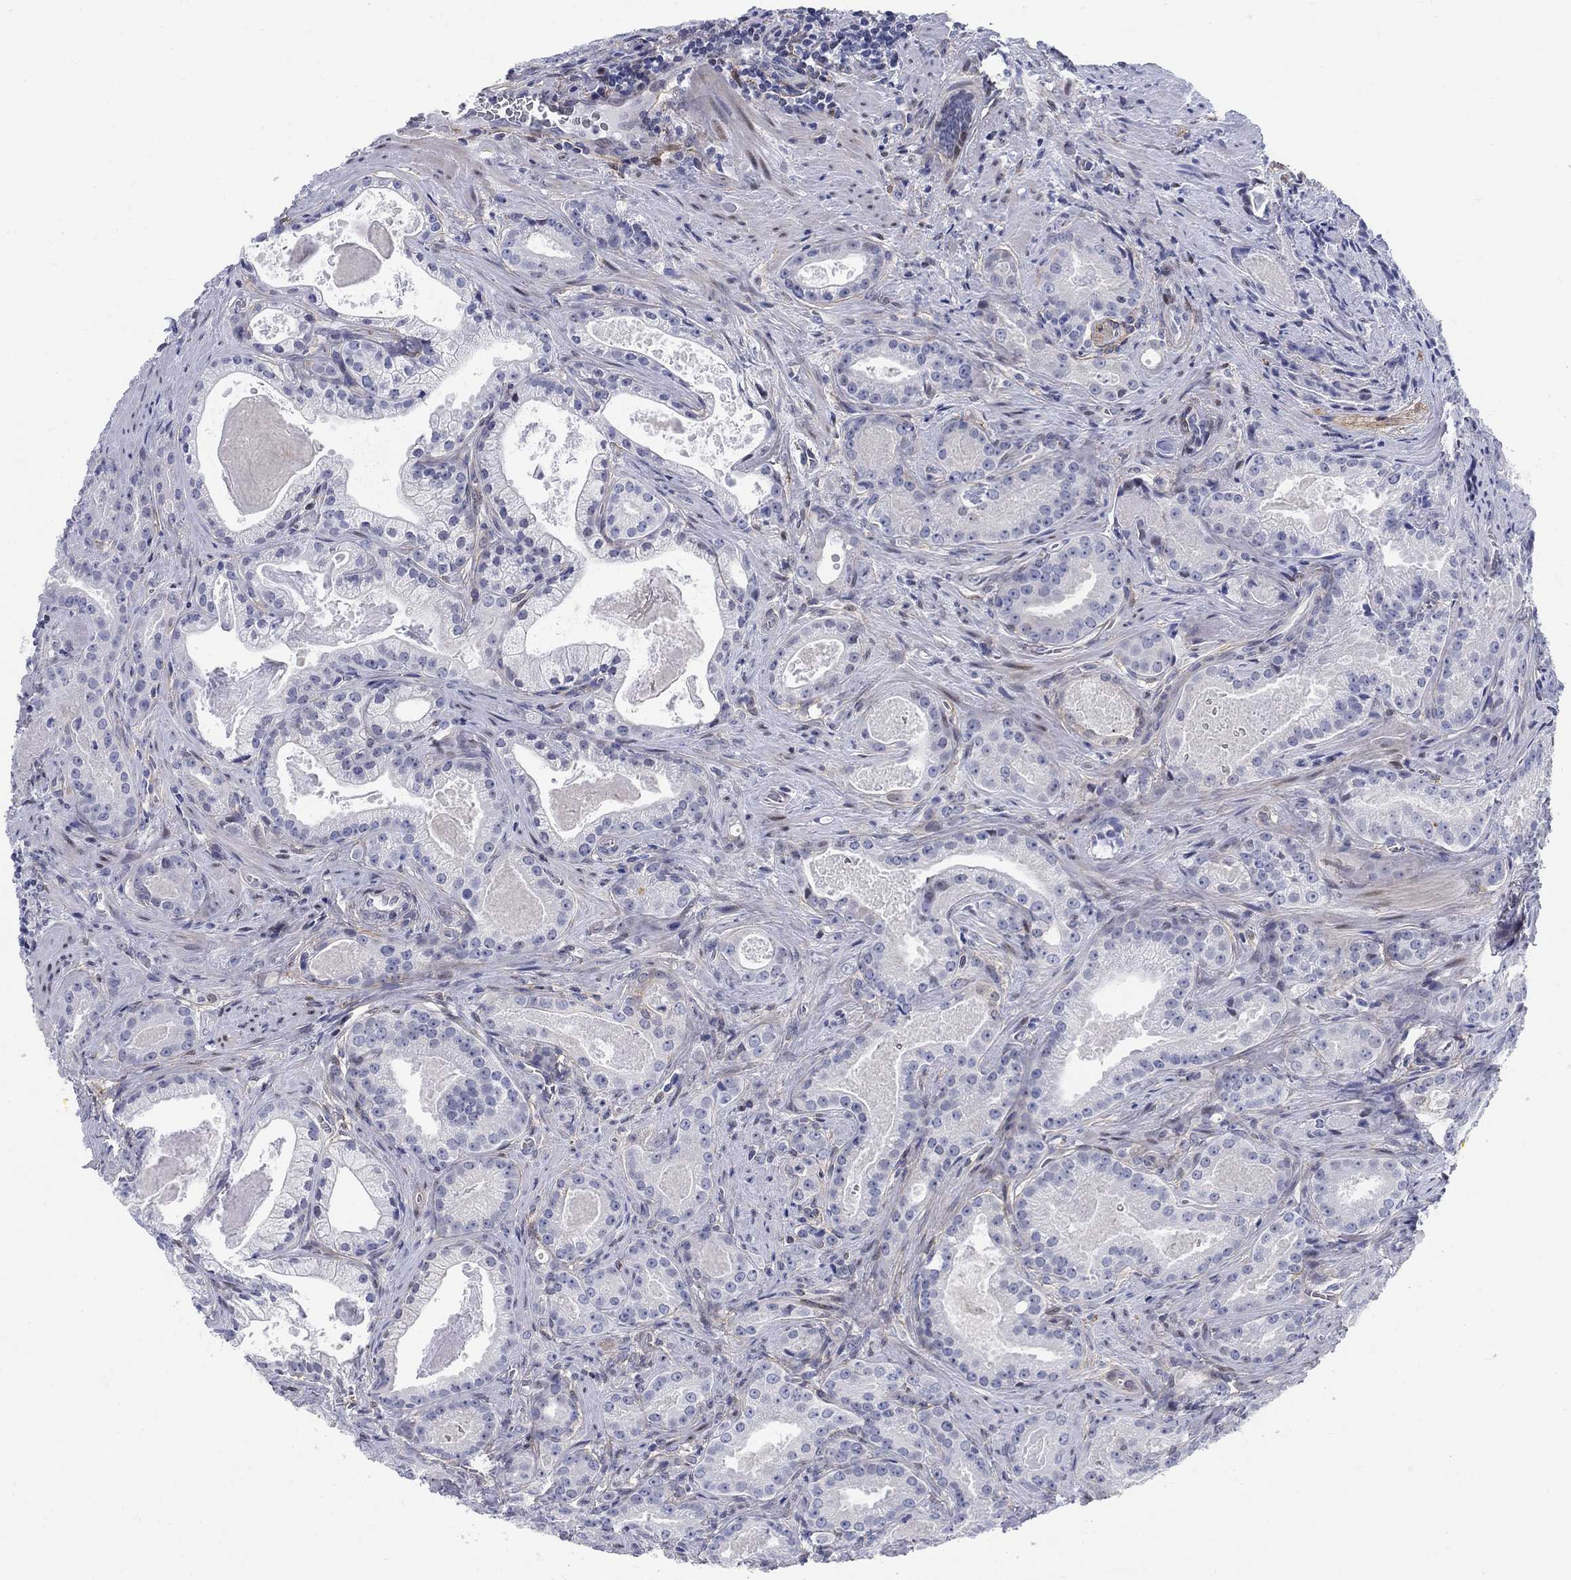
{"staining": {"intensity": "negative", "quantity": "none", "location": "none"}, "tissue": "prostate cancer", "cell_type": "Tumor cells", "image_type": "cancer", "snomed": [{"axis": "morphology", "description": "Adenocarcinoma, NOS"}, {"axis": "topography", "description": "Prostate"}], "caption": "Protein analysis of adenocarcinoma (prostate) reveals no significant expression in tumor cells.", "gene": "MYO3A", "patient": {"sex": "male", "age": 61}}